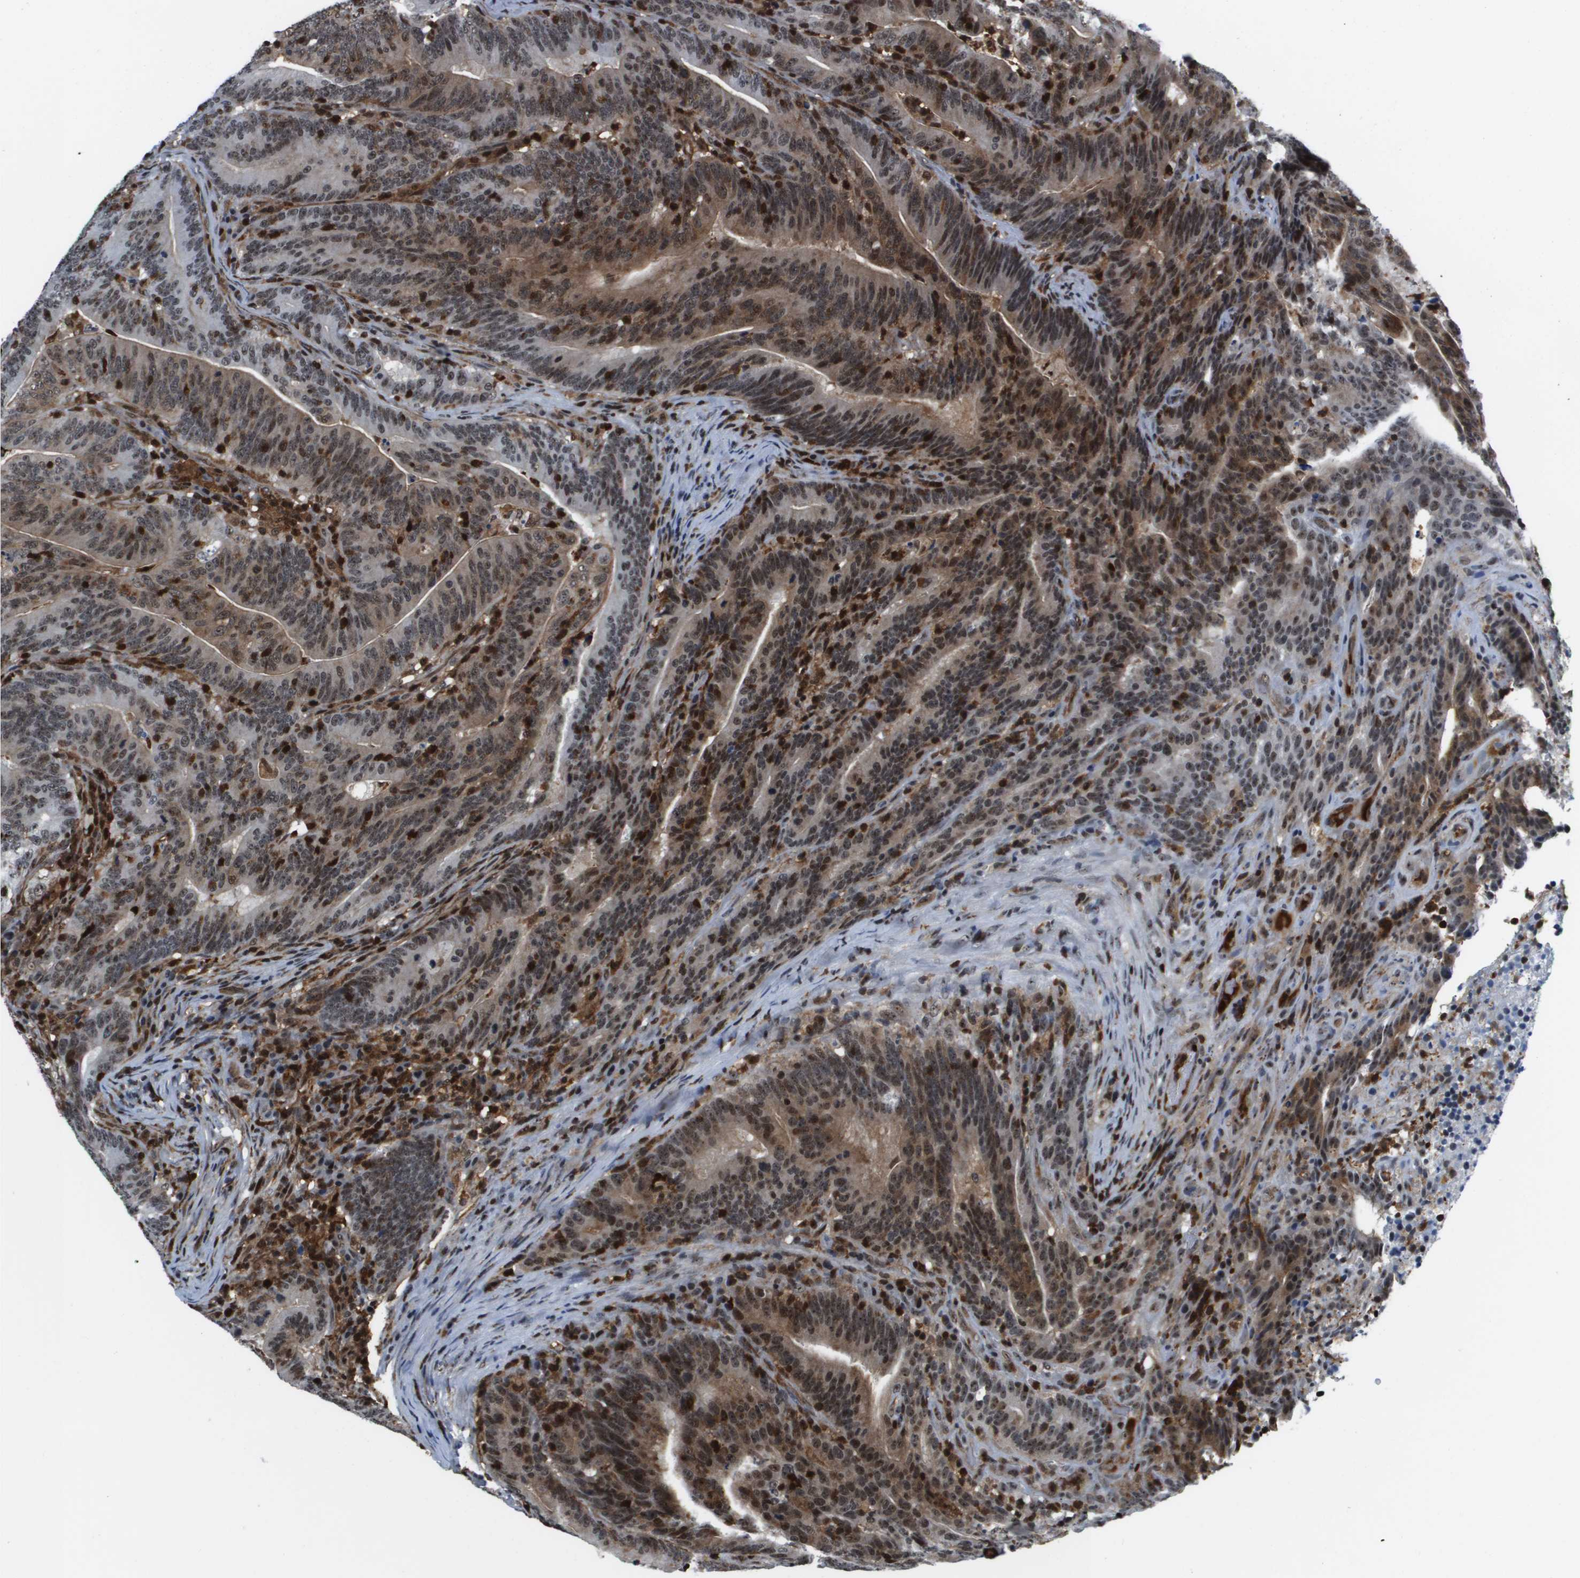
{"staining": {"intensity": "weak", "quantity": "25%-75%", "location": "nuclear"}, "tissue": "colorectal cancer", "cell_type": "Tumor cells", "image_type": "cancer", "snomed": [{"axis": "morphology", "description": "Adenocarcinoma, NOS"}, {"axis": "topography", "description": "Colon"}], "caption": "Colorectal cancer (adenocarcinoma) stained with a brown dye shows weak nuclear positive positivity in approximately 25%-75% of tumor cells.", "gene": "EP400", "patient": {"sex": "female", "age": 66}}